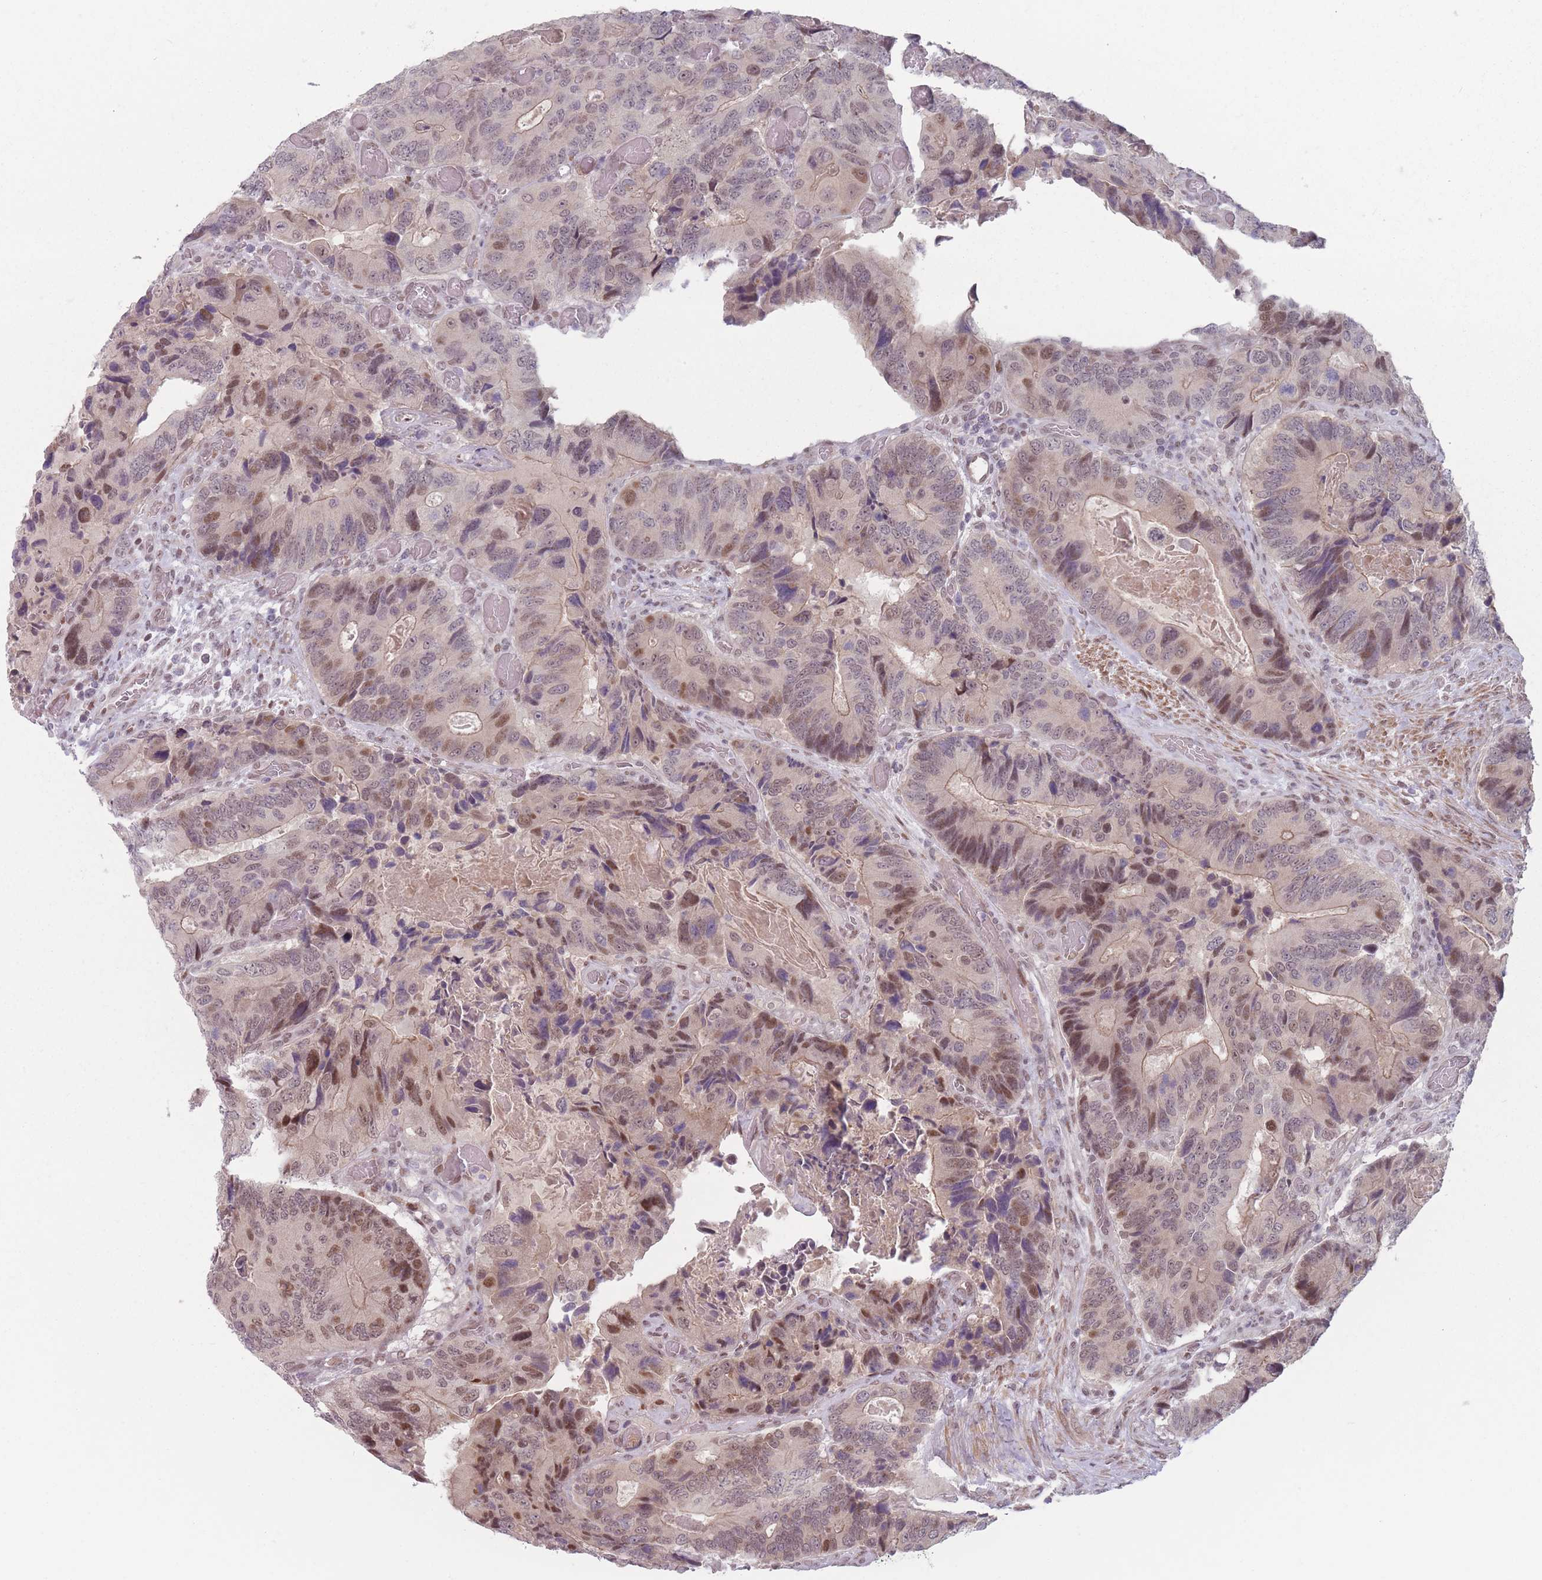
{"staining": {"intensity": "moderate", "quantity": ">75%", "location": "nuclear"}, "tissue": "colorectal cancer", "cell_type": "Tumor cells", "image_type": "cancer", "snomed": [{"axis": "morphology", "description": "Adenocarcinoma, NOS"}, {"axis": "topography", "description": "Colon"}], "caption": "An IHC image of tumor tissue is shown. Protein staining in brown highlights moderate nuclear positivity in colorectal cancer (adenocarcinoma) within tumor cells.", "gene": "SH3BGRL2", "patient": {"sex": "male", "age": 84}}